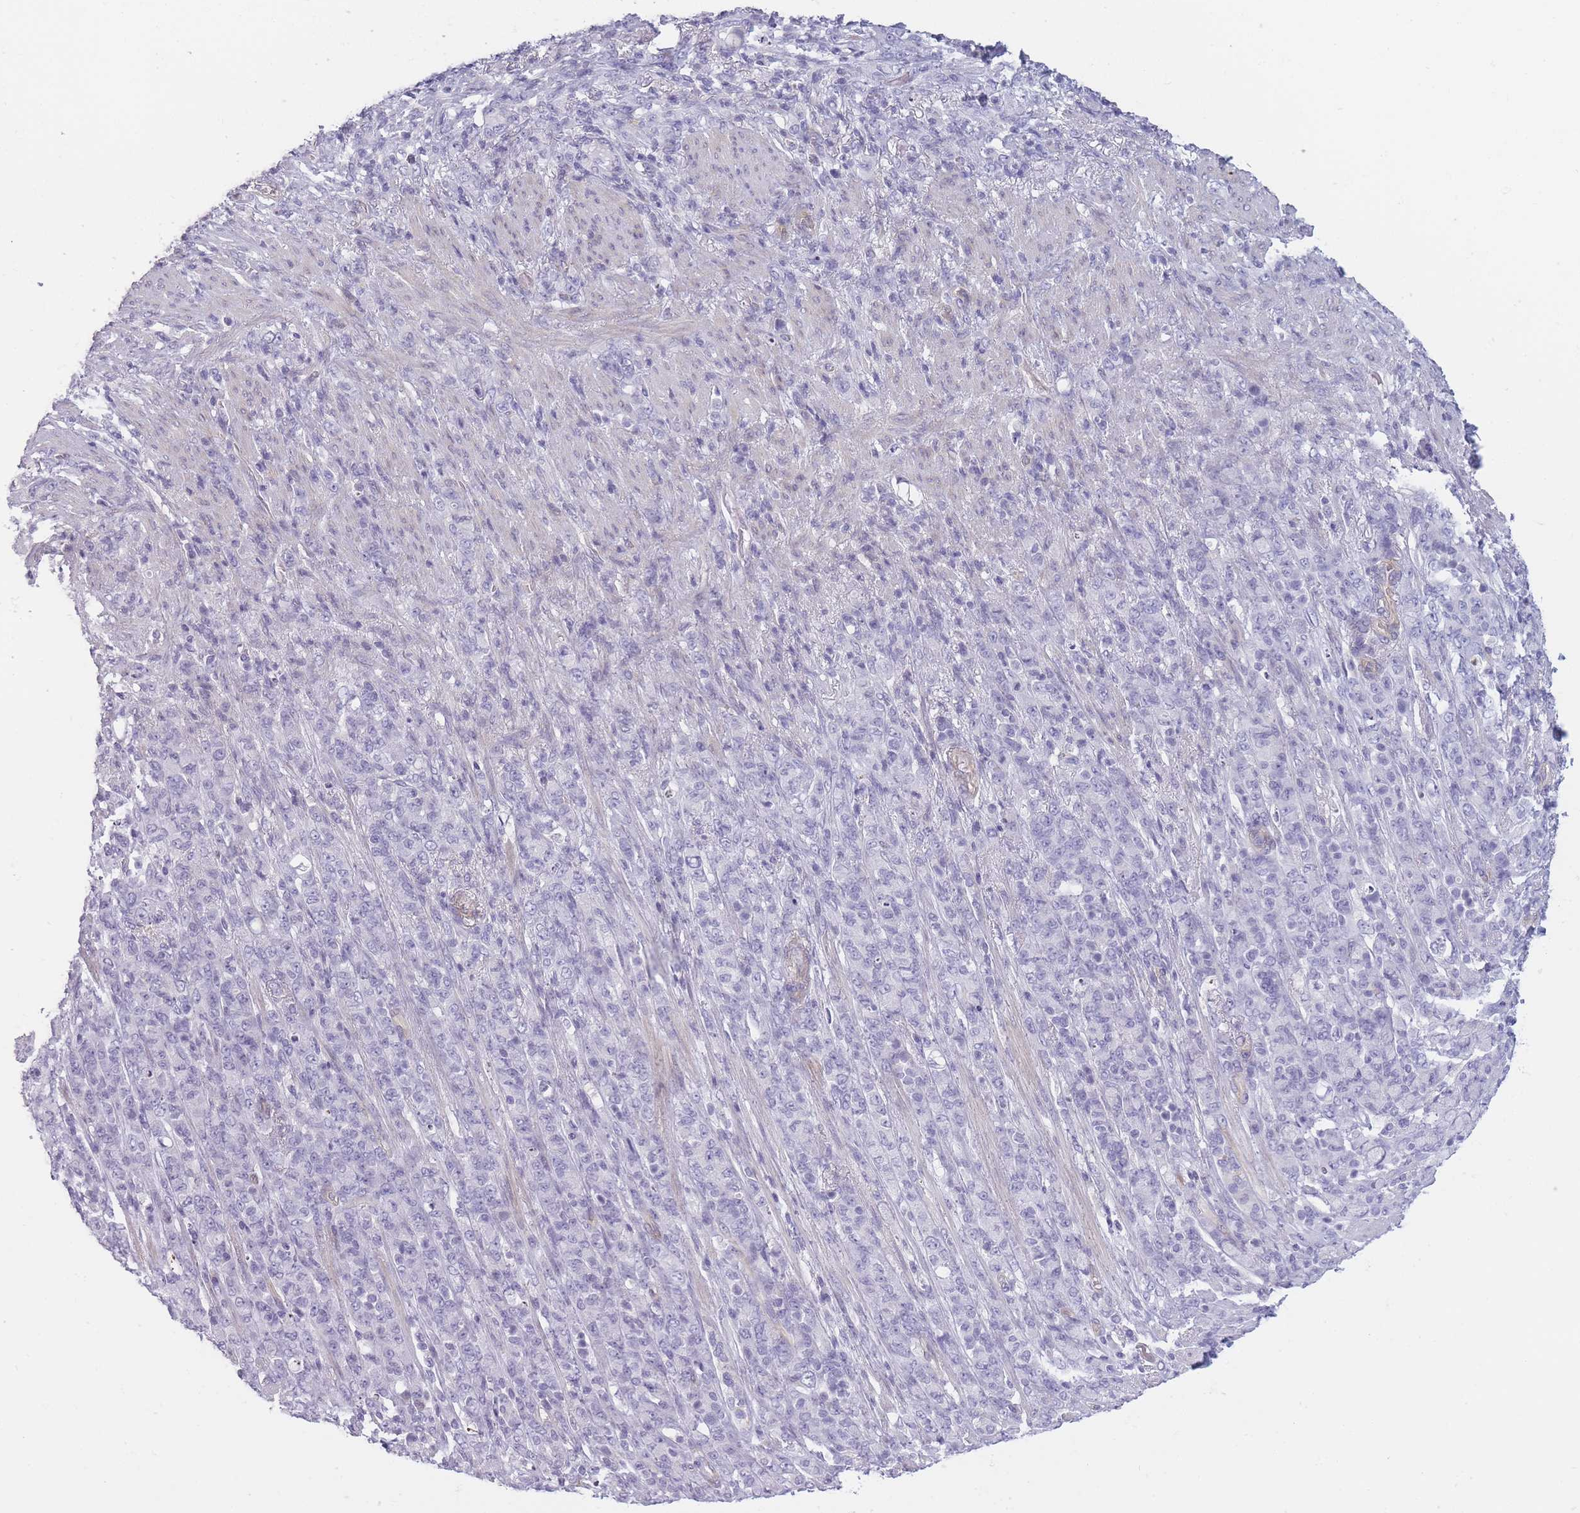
{"staining": {"intensity": "negative", "quantity": "none", "location": "none"}, "tissue": "stomach cancer", "cell_type": "Tumor cells", "image_type": "cancer", "snomed": [{"axis": "morphology", "description": "Adenocarcinoma, NOS"}, {"axis": "topography", "description": "Stomach"}], "caption": "IHC image of neoplastic tissue: adenocarcinoma (stomach) stained with DAB (3,3'-diaminobenzidine) exhibits no significant protein staining in tumor cells.", "gene": "GGT1", "patient": {"sex": "female", "age": 79}}